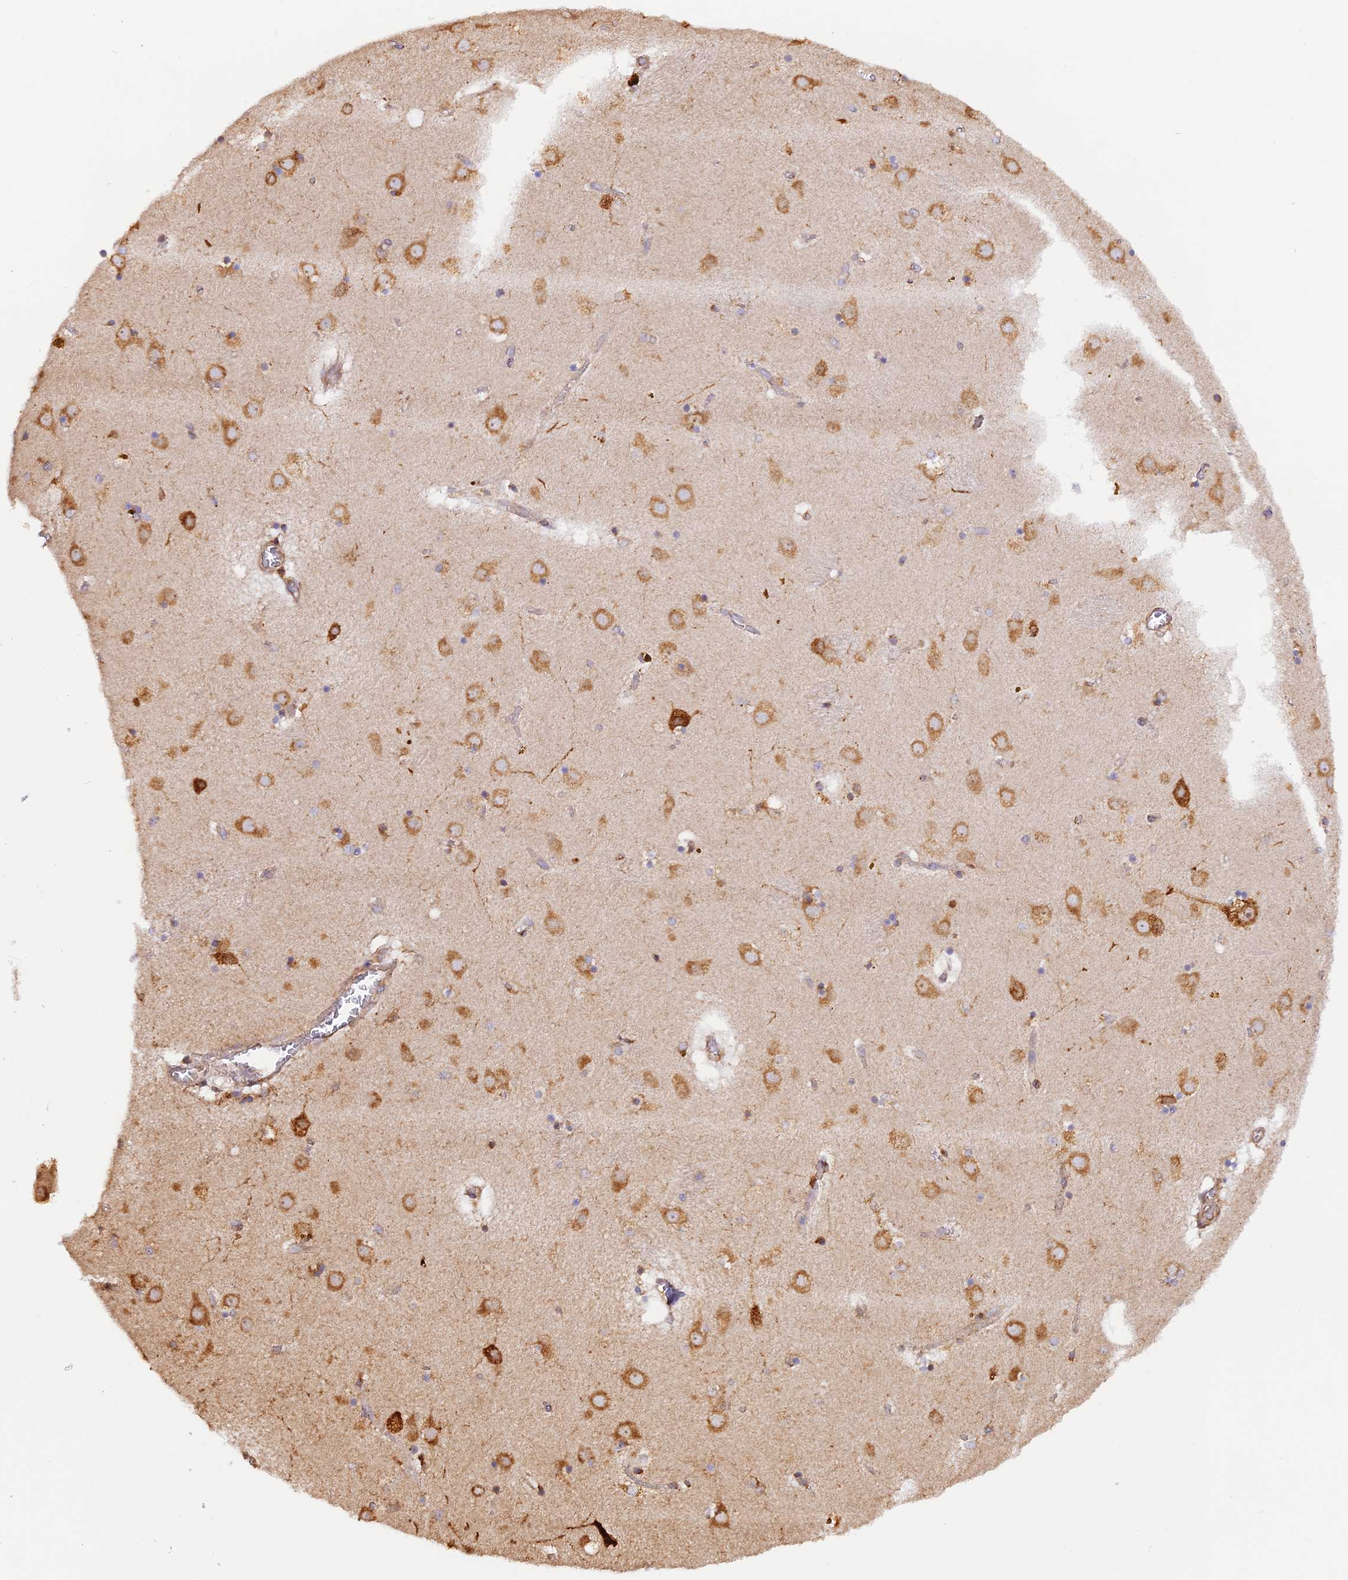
{"staining": {"intensity": "moderate", "quantity": "<25%", "location": "cytoplasmic/membranous"}, "tissue": "caudate", "cell_type": "Glial cells", "image_type": "normal", "snomed": [{"axis": "morphology", "description": "Normal tissue, NOS"}, {"axis": "topography", "description": "Lateral ventricle wall"}], "caption": "Unremarkable caudate shows moderate cytoplasmic/membranous expression in approximately <25% of glial cells The staining is performed using DAB (3,3'-diaminobenzidine) brown chromogen to label protein expression. The nuclei are counter-stained blue using hematoxylin..", "gene": "RPL5", "patient": {"sex": "male", "age": 70}}